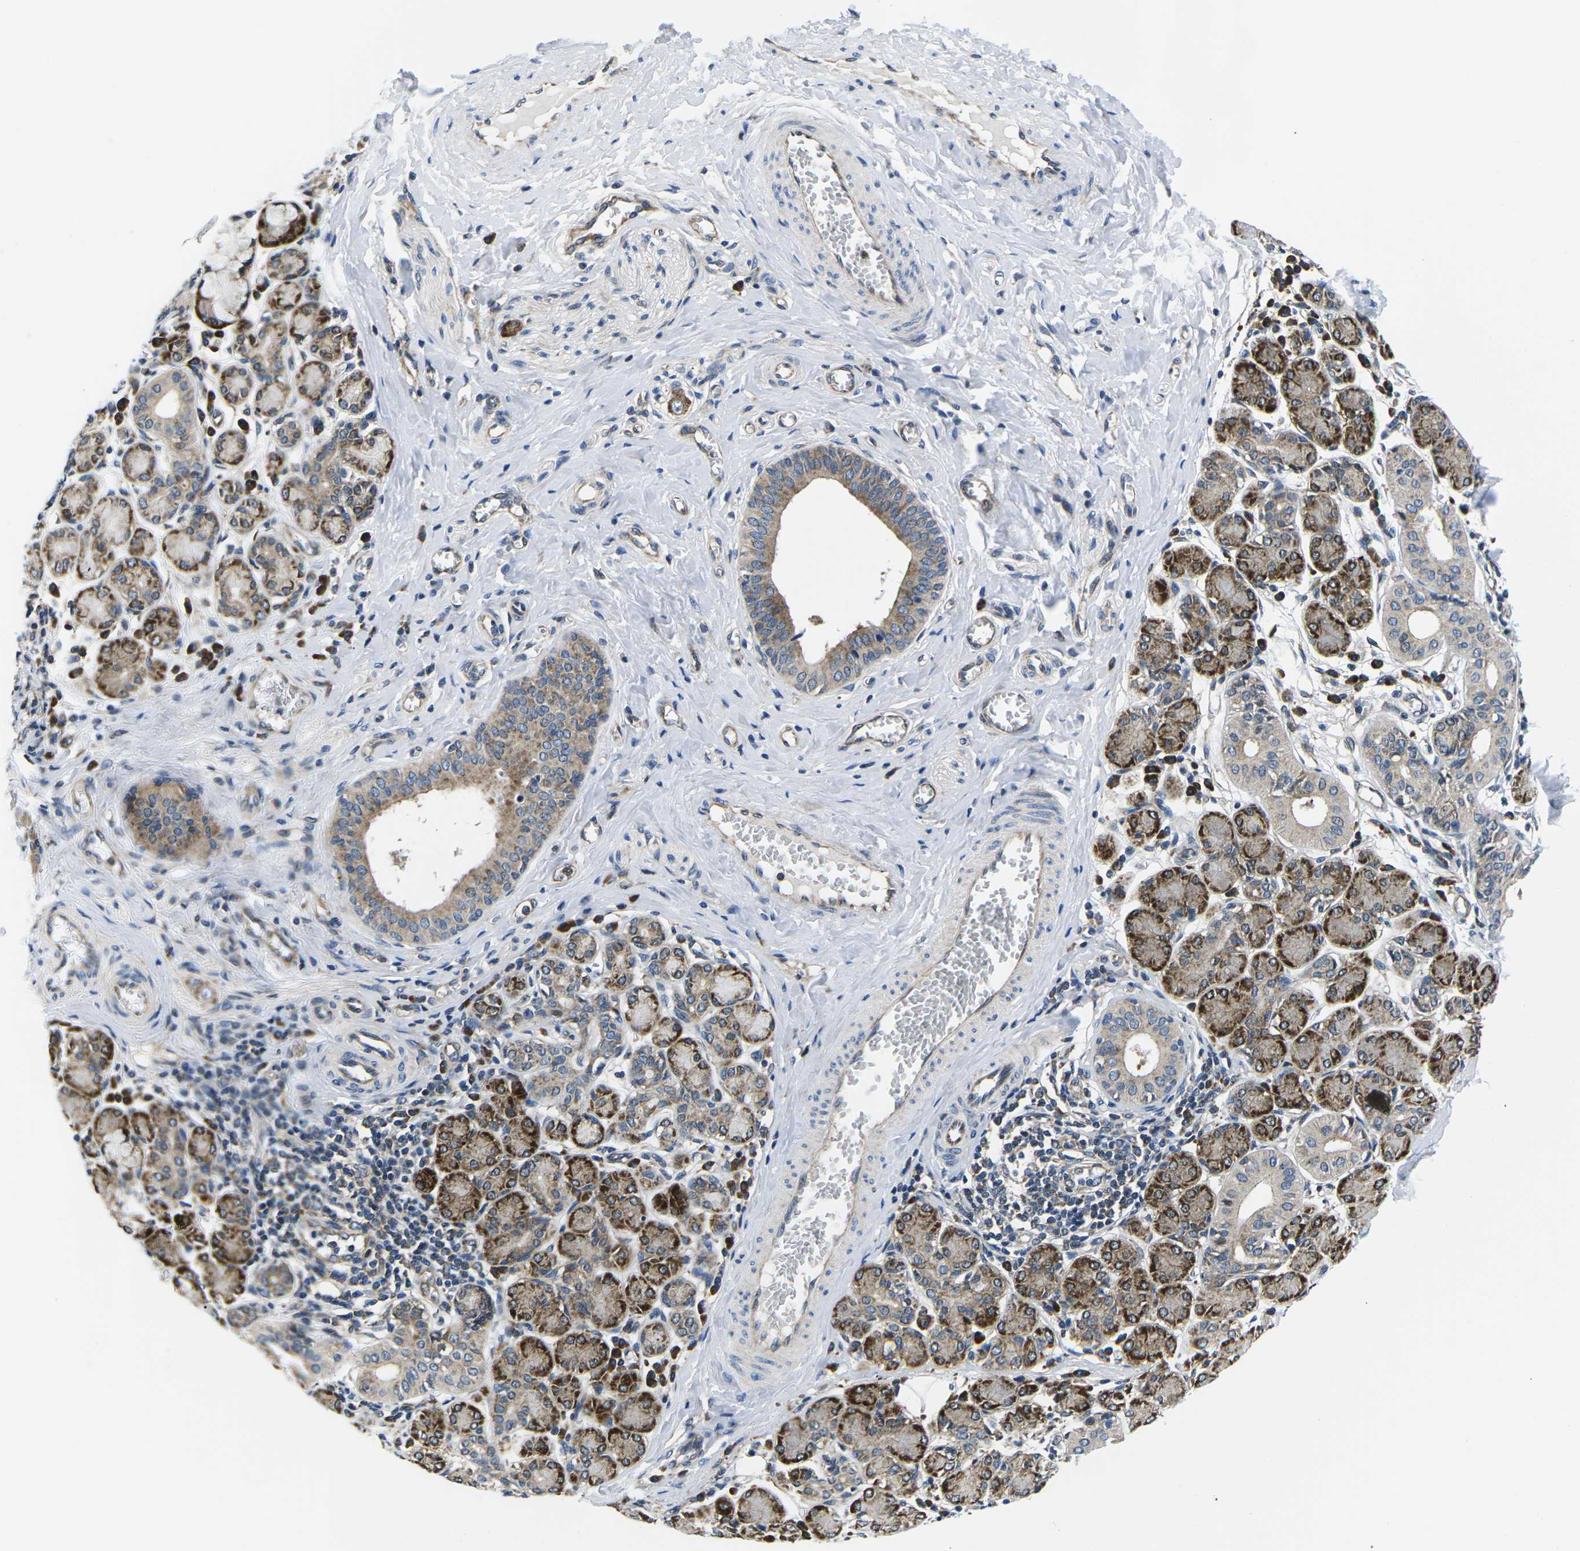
{"staining": {"intensity": "strong", "quantity": ">75%", "location": "cytoplasmic/membranous,nuclear"}, "tissue": "salivary gland", "cell_type": "Glandular cells", "image_type": "normal", "snomed": [{"axis": "morphology", "description": "Normal tissue, NOS"}, {"axis": "morphology", "description": "Inflammation, NOS"}, {"axis": "topography", "description": "Lymph node"}, {"axis": "topography", "description": "Salivary gland"}], "caption": "Protein expression analysis of normal salivary gland demonstrates strong cytoplasmic/membranous,nuclear positivity in about >75% of glandular cells.", "gene": "EIF4E", "patient": {"sex": "male", "age": 3}}